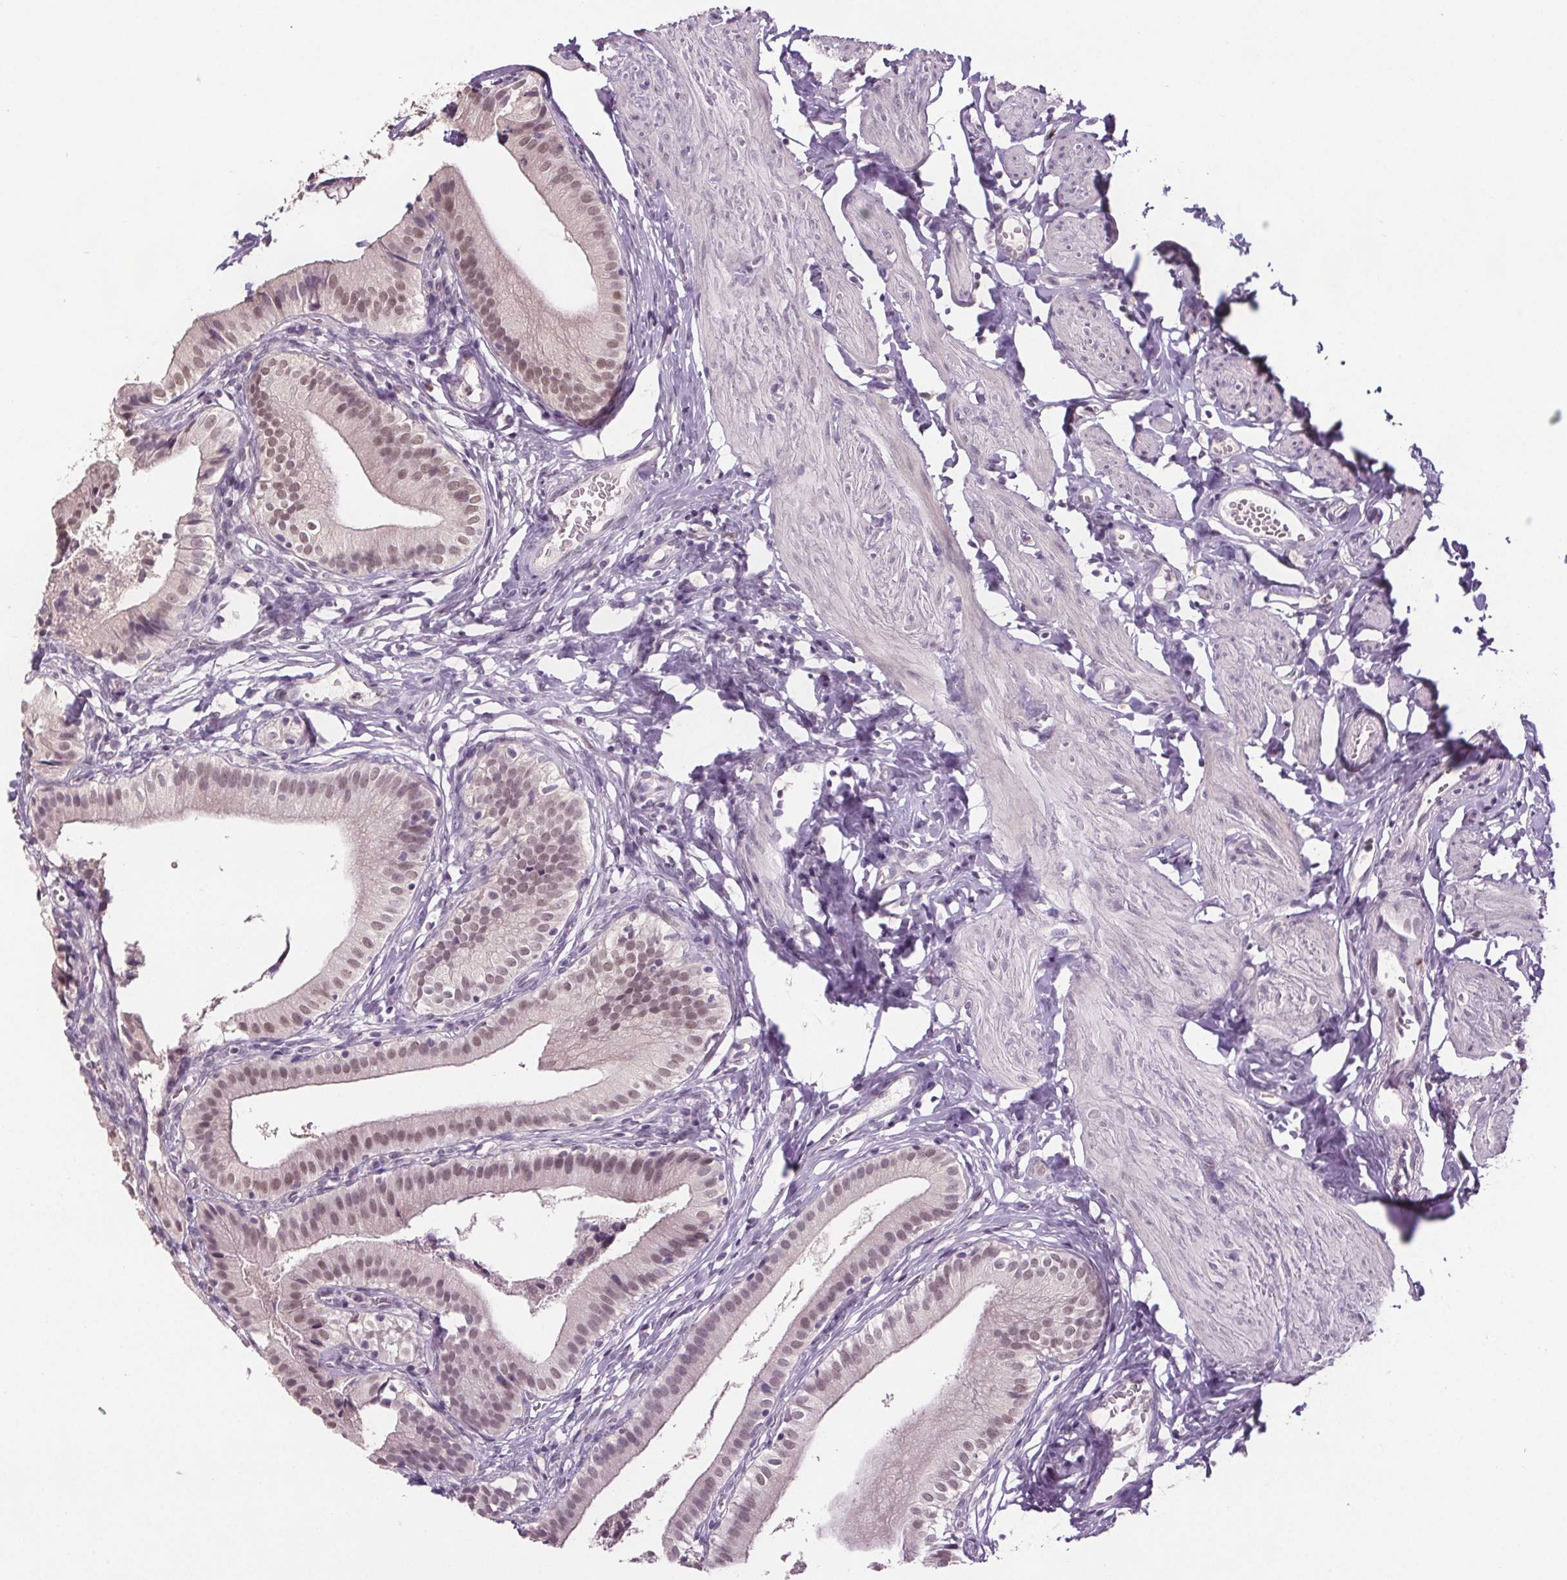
{"staining": {"intensity": "moderate", "quantity": "25%-75%", "location": "cytoplasmic/membranous,nuclear"}, "tissue": "gallbladder", "cell_type": "Glandular cells", "image_type": "normal", "snomed": [{"axis": "morphology", "description": "Normal tissue, NOS"}, {"axis": "topography", "description": "Gallbladder"}], "caption": "DAB immunohistochemical staining of normal gallbladder displays moderate cytoplasmic/membranous,nuclear protein expression in about 25%-75% of glandular cells.", "gene": "CENPF", "patient": {"sex": "female", "age": 47}}